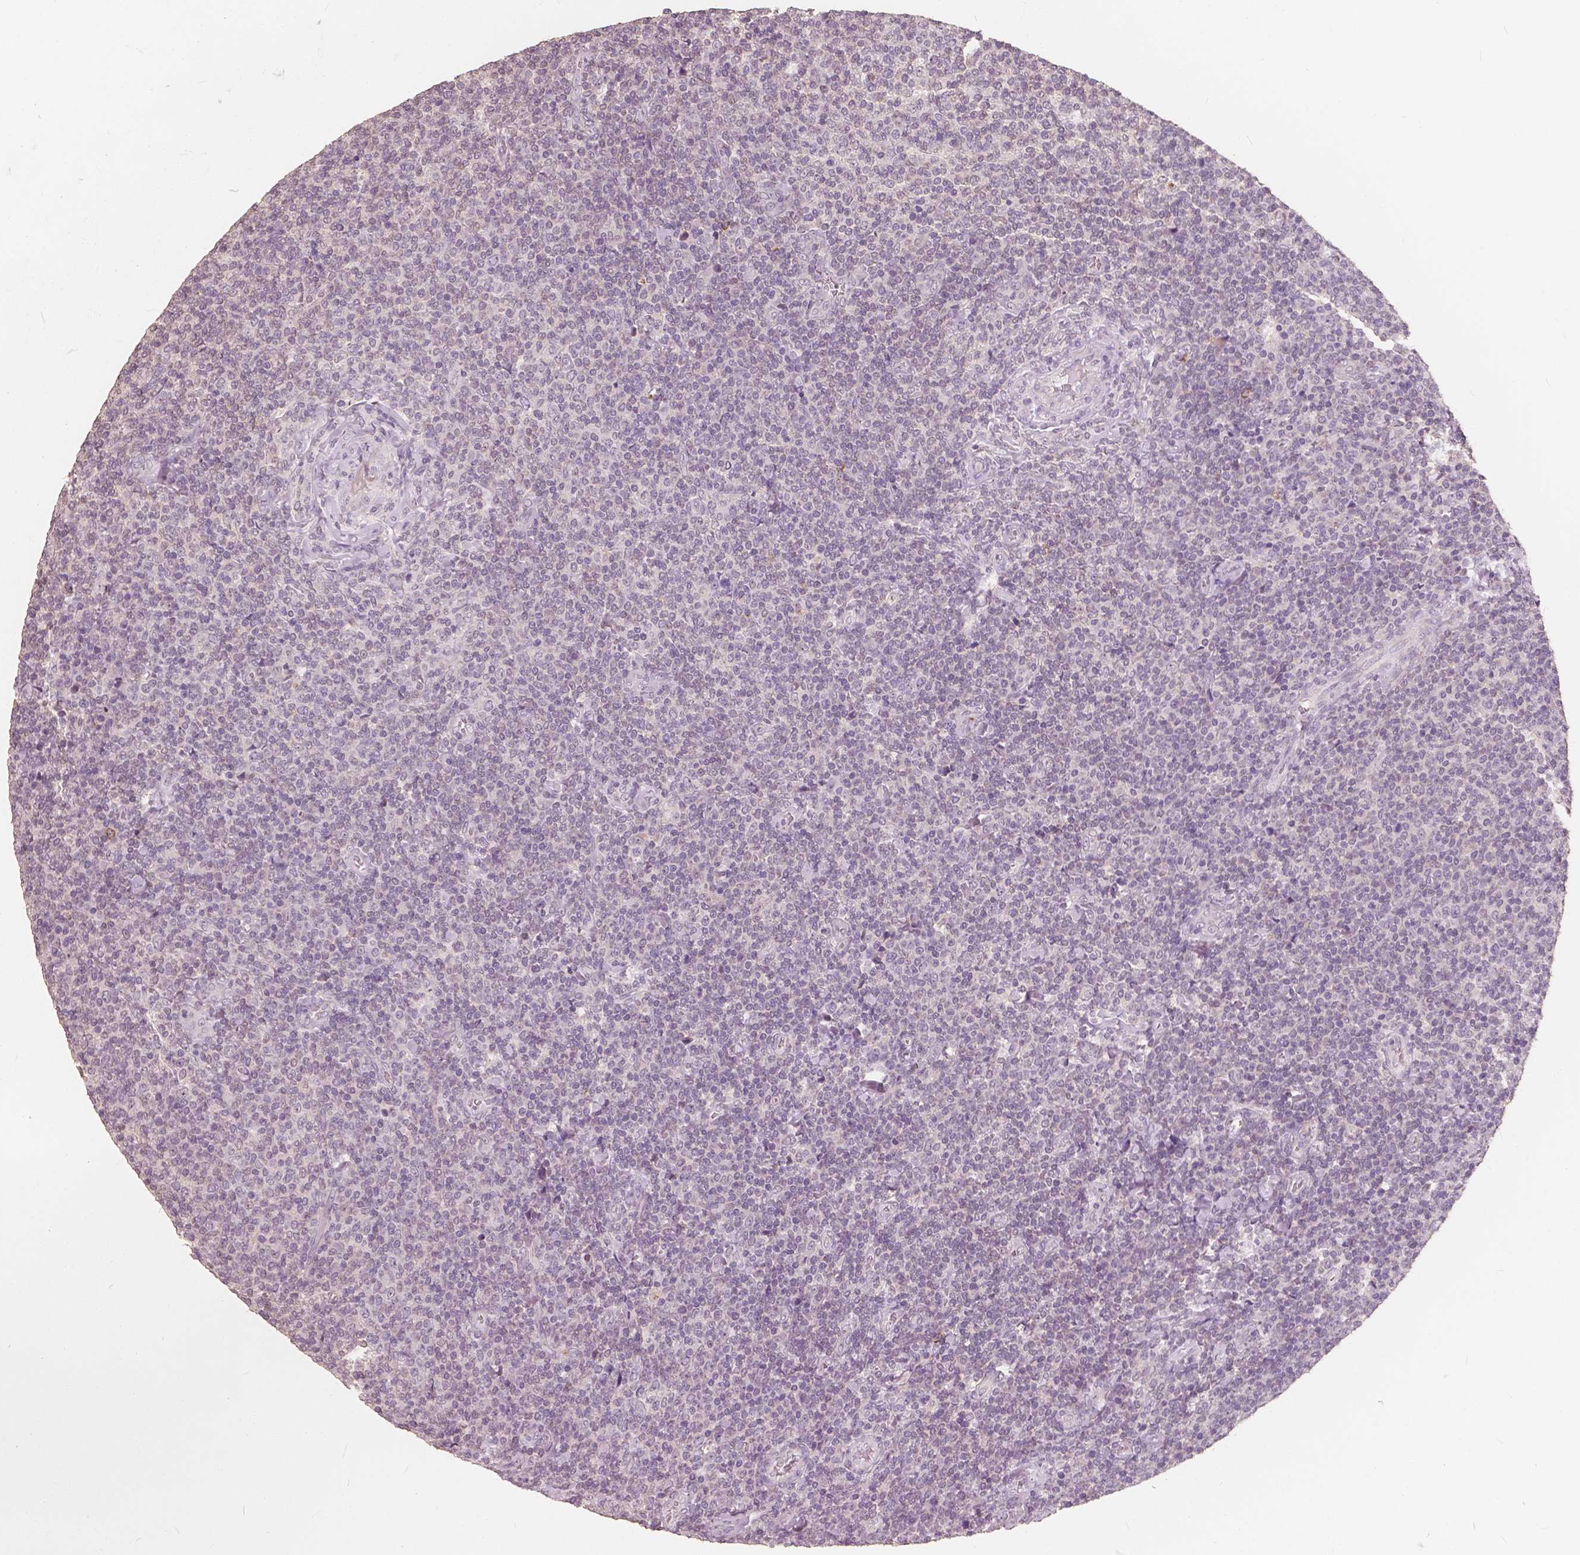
{"staining": {"intensity": "negative", "quantity": "none", "location": "none"}, "tissue": "lymphoma", "cell_type": "Tumor cells", "image_type": "cancer", "snomed": [{"axis": "morphology", "description": "Malignant lymphoma, non-Hodgkin's type, Low grade"}, {"axis": "topography", "description": "Lymph node"}], "caption": "DAB (3,3'-diaminobenzidine) immunohistochemical staining of human lymphoma exhibits no significant staining in tumor cells. (DAB (3,3'-diaminobenzidine) immunohistochemistry visualized using brightfield microscopy, high magnification).", "gene": "SAT2", "patient": {"sex": "male", "age": 52}}